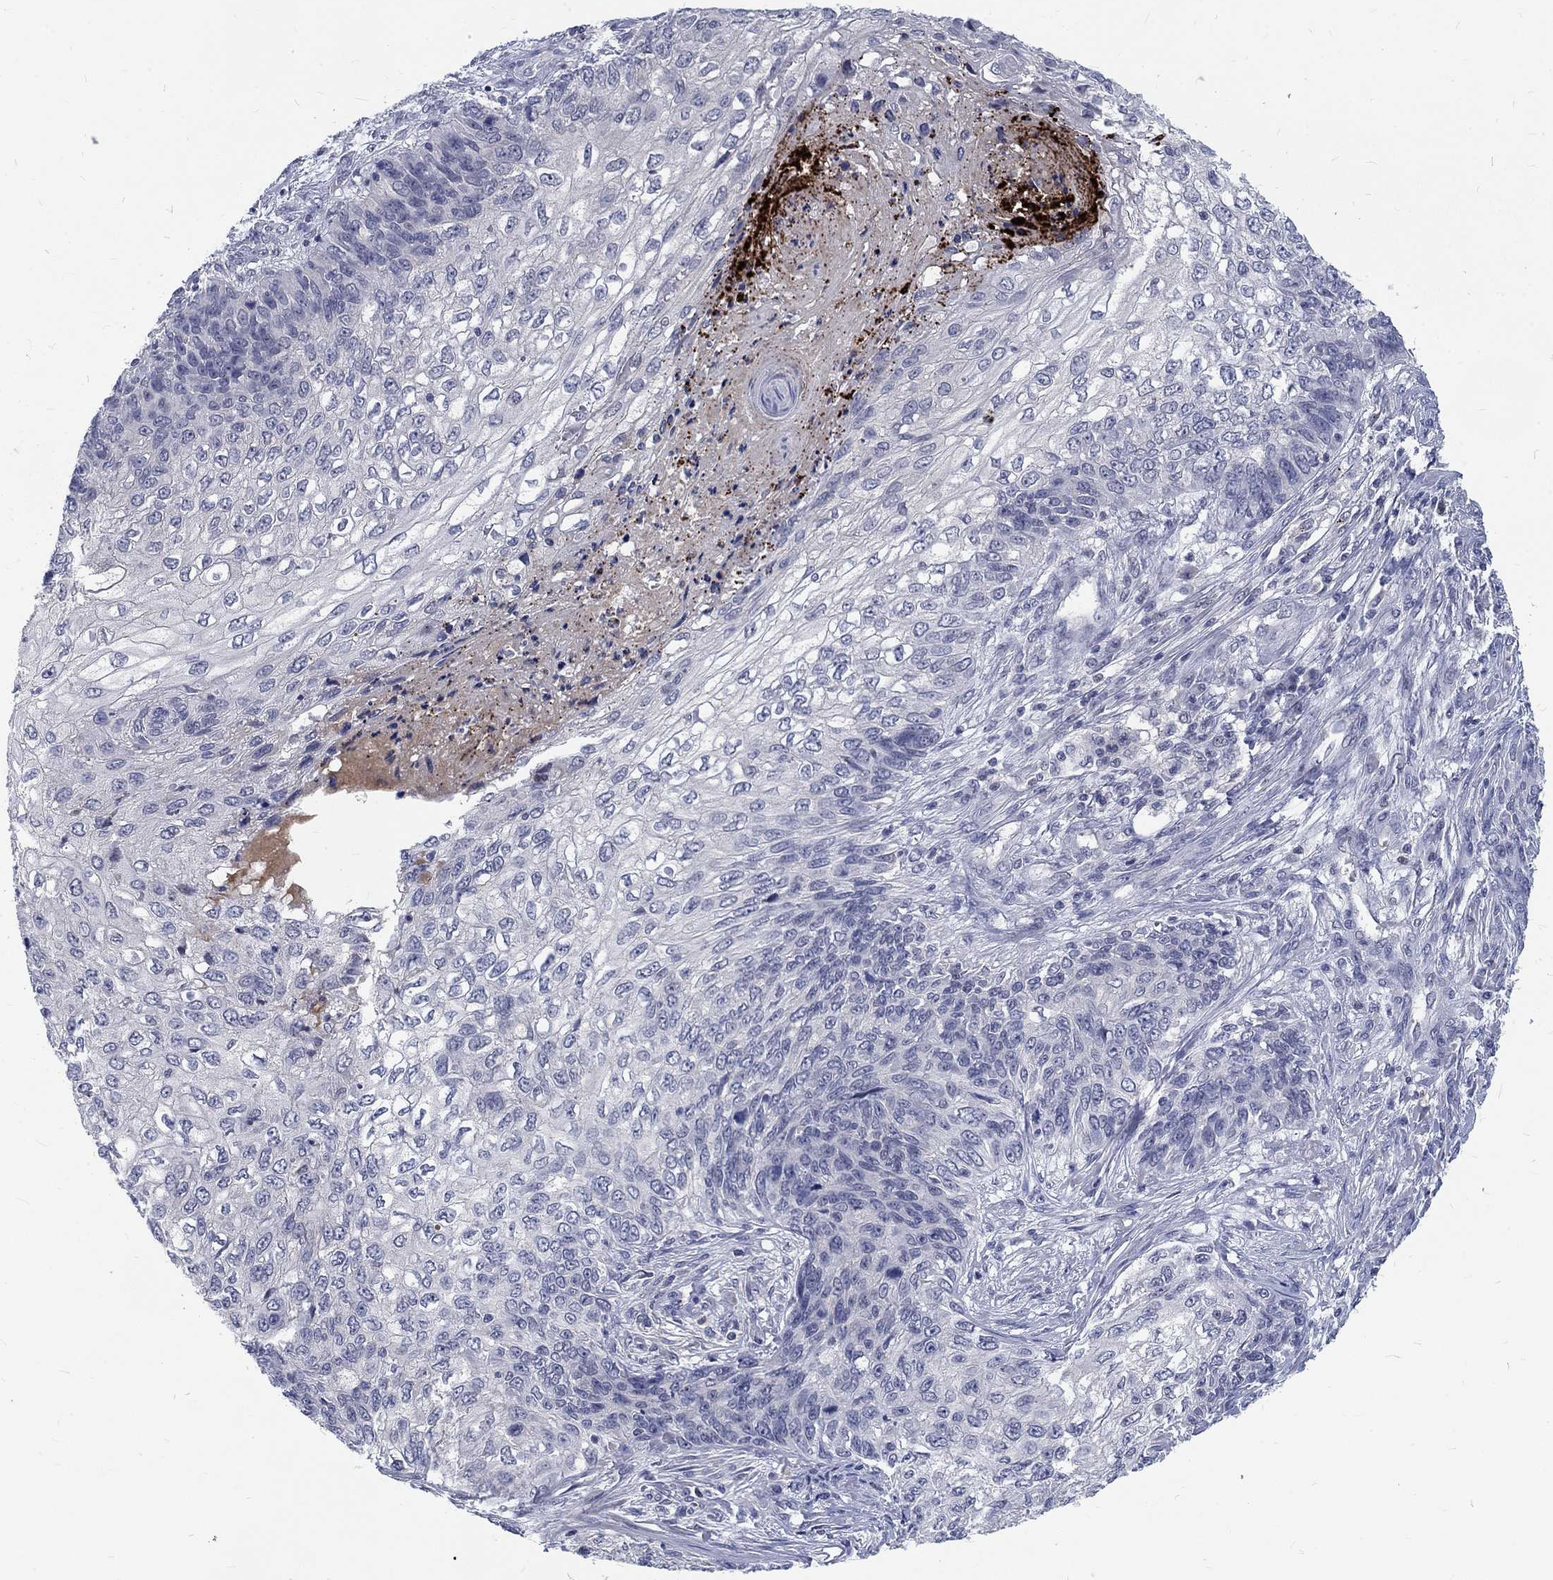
{"staining": {"intensity": "negative", "quantity": "none", "location": "none"}, "tissue": "skin cancer", "cell_type": "Tumor cells", "image_type": "cancer", "snomed": [{"axis": "morphology", "description": "Squamous cell carcinoma, NOS"}, {"axis": "topography", "description": "Skin"}], "caption": "Immunohistochemistry (IHC) photomicrograph of human squamous cell carcinoma (skin) stained for a protein (brown), which demonstrates no expression in tumor cells. (Brightfield microscopy of DAB (3,3'-diaminobenzidine) immunohistochemistry at high magnification).", "gene": "PHKA1", "patient": {"sex": "male", "age": 92}}